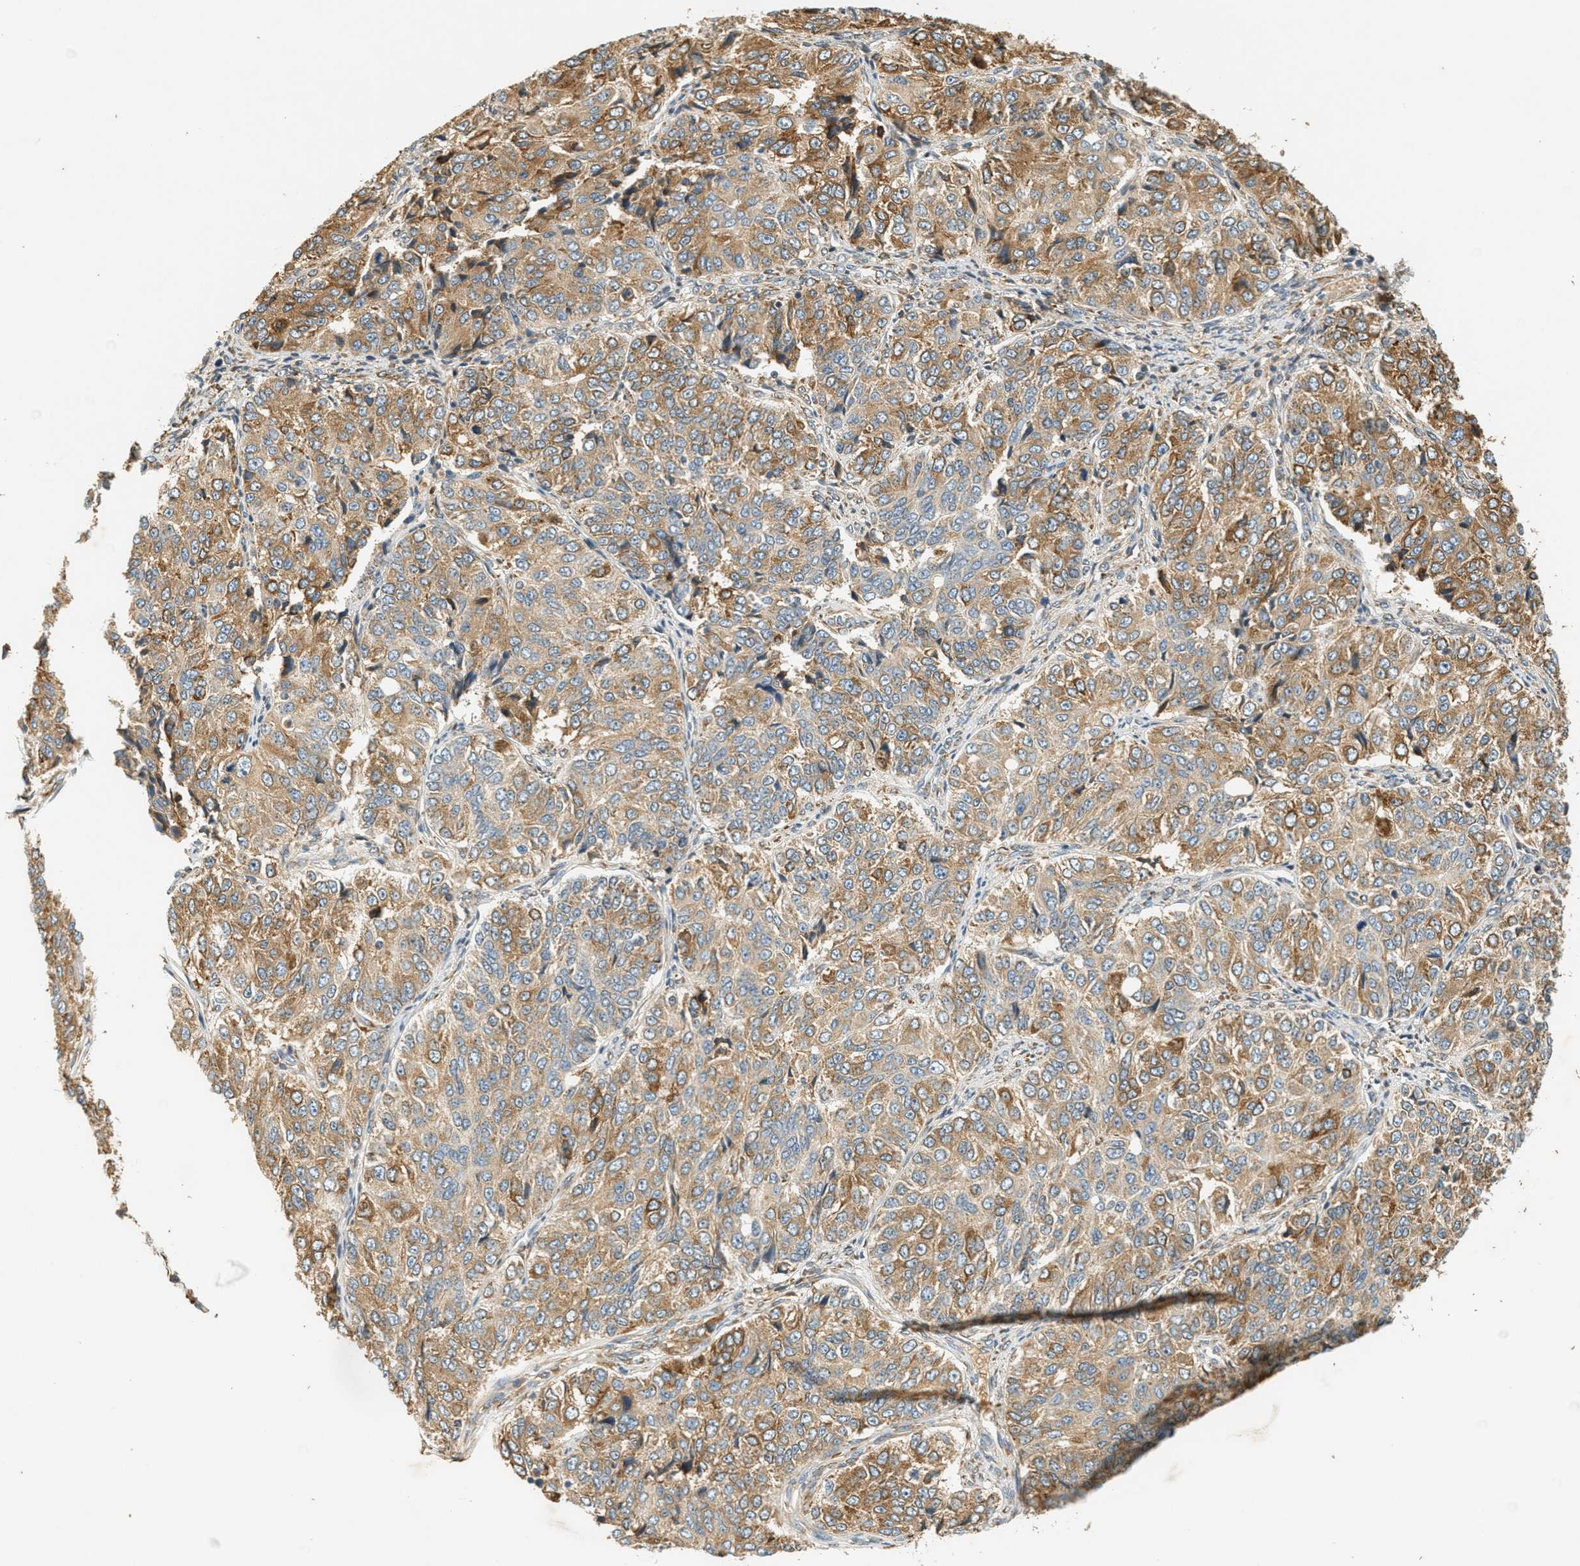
{"staining": {"intensity": "moderate", "quantity": ">75%", "location": "cytoplasmic/membranous"}, "tissue": "ovarian cancer", "cell_type": "Tumor cells", "image_type": "cancer", "snomed": [{"axis": "morphology", "description": "Carcinoma, endometroid"}, {"axis": "topography", "description": "Ovary"}], "caption": "Moderate cytoplasmic/membranous expression for a protein is appreciated in approximately >75% of tumor cells of ovarian cancer using IHC.", "gene": "PDK1", "patient": {"sex": "female", "age": 51}}